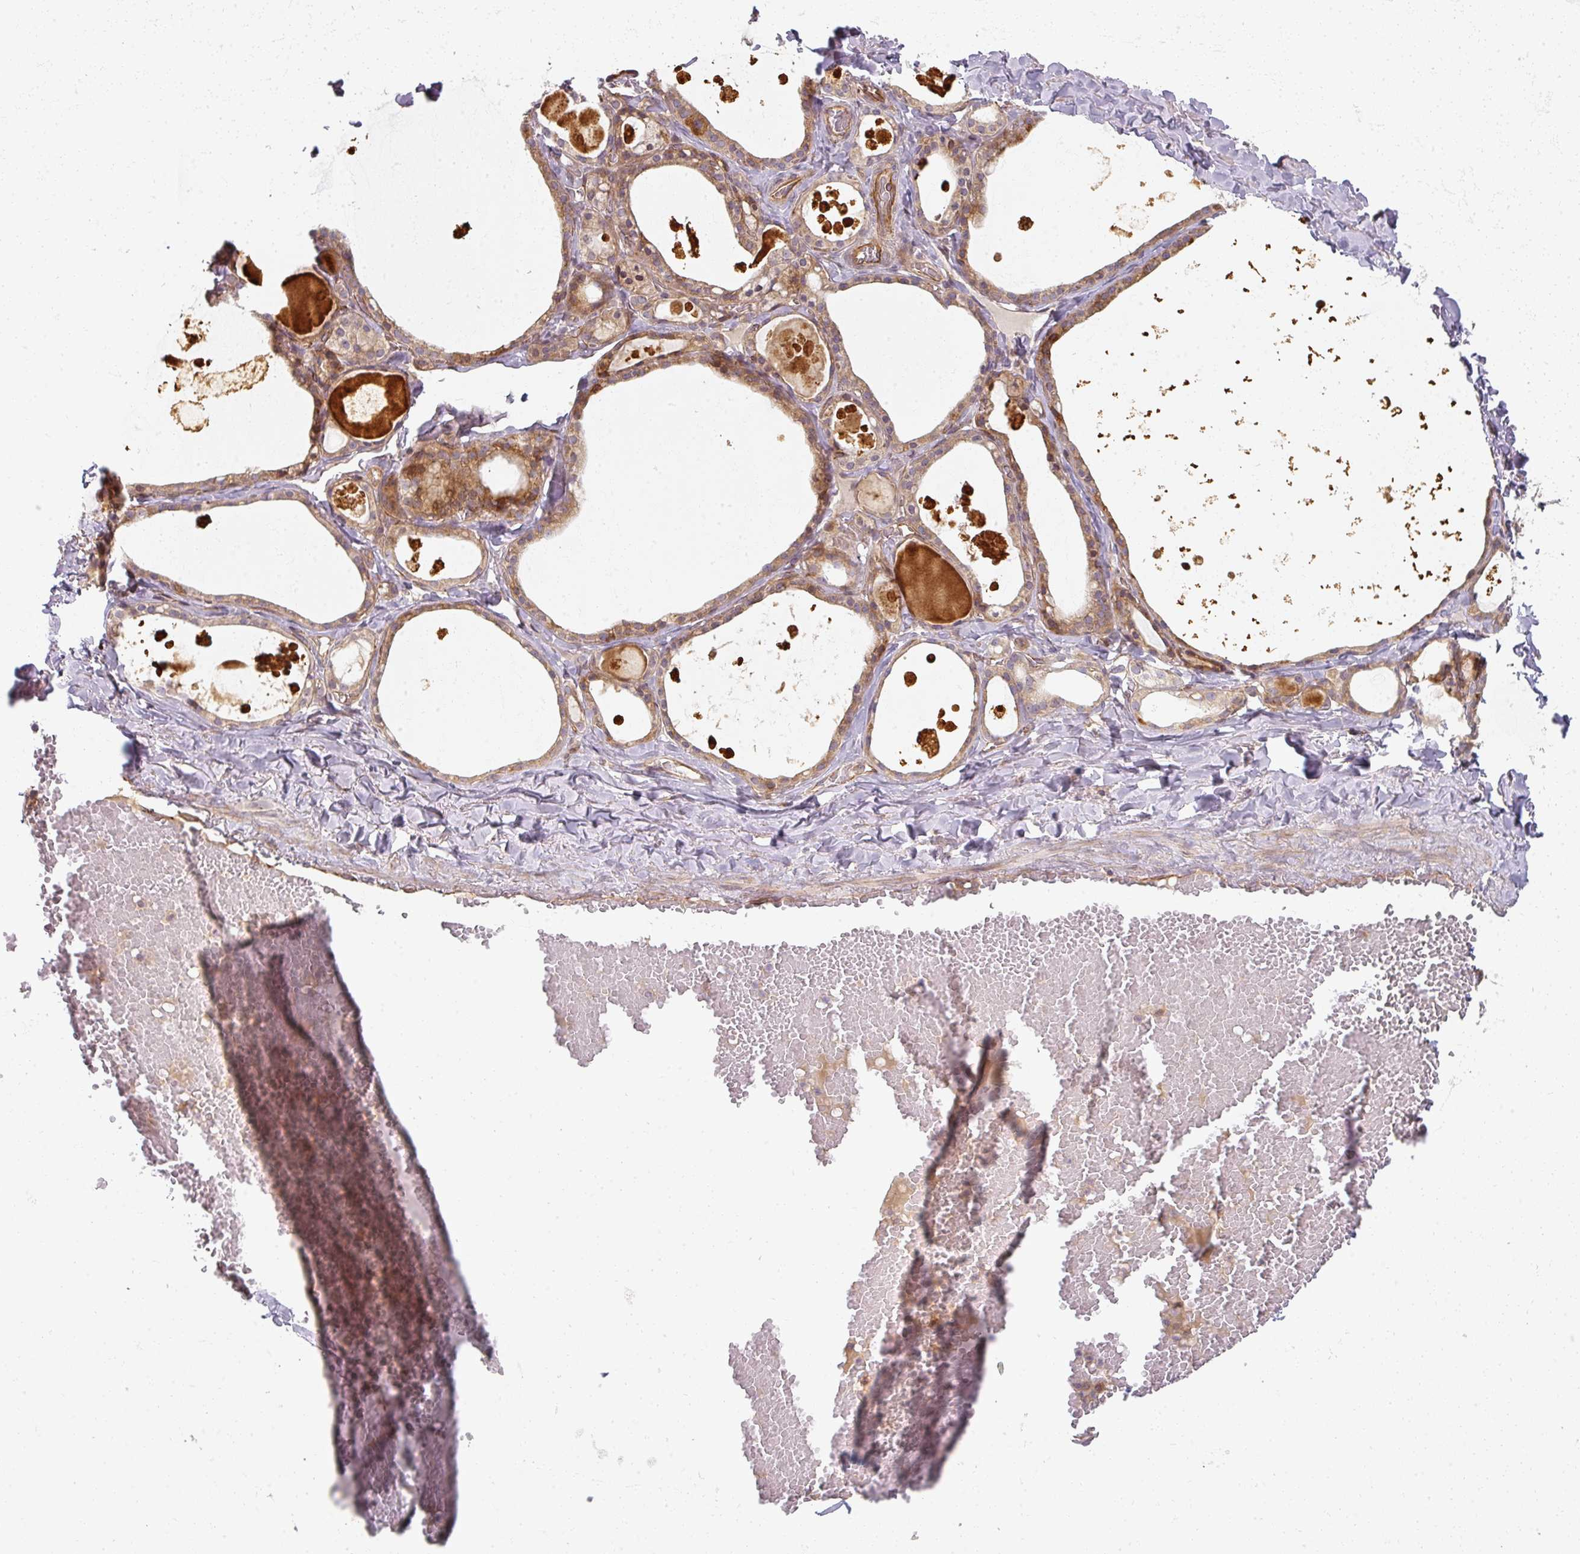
{"staining": {"intensity": "moderate", "quantity": ">75%", "location": "cytoplasmic/membranous"}, "tissue": "thyroid gland", "cell_type": "Glandular cells", "image_type": "normal", "snomed": [{"axis": "morphology", "description": "Normal tissue, NOS"}, {"axis": "topography", "description": "Thyroid gland"}], "caption": "A medium amount of moderate cytoplasmic/membranous staining is identified in approximately >75% of glandular cells in normal thyroid gland.", "gene": "CNOT1", "patient": {"sex": "male", "age": 56}}